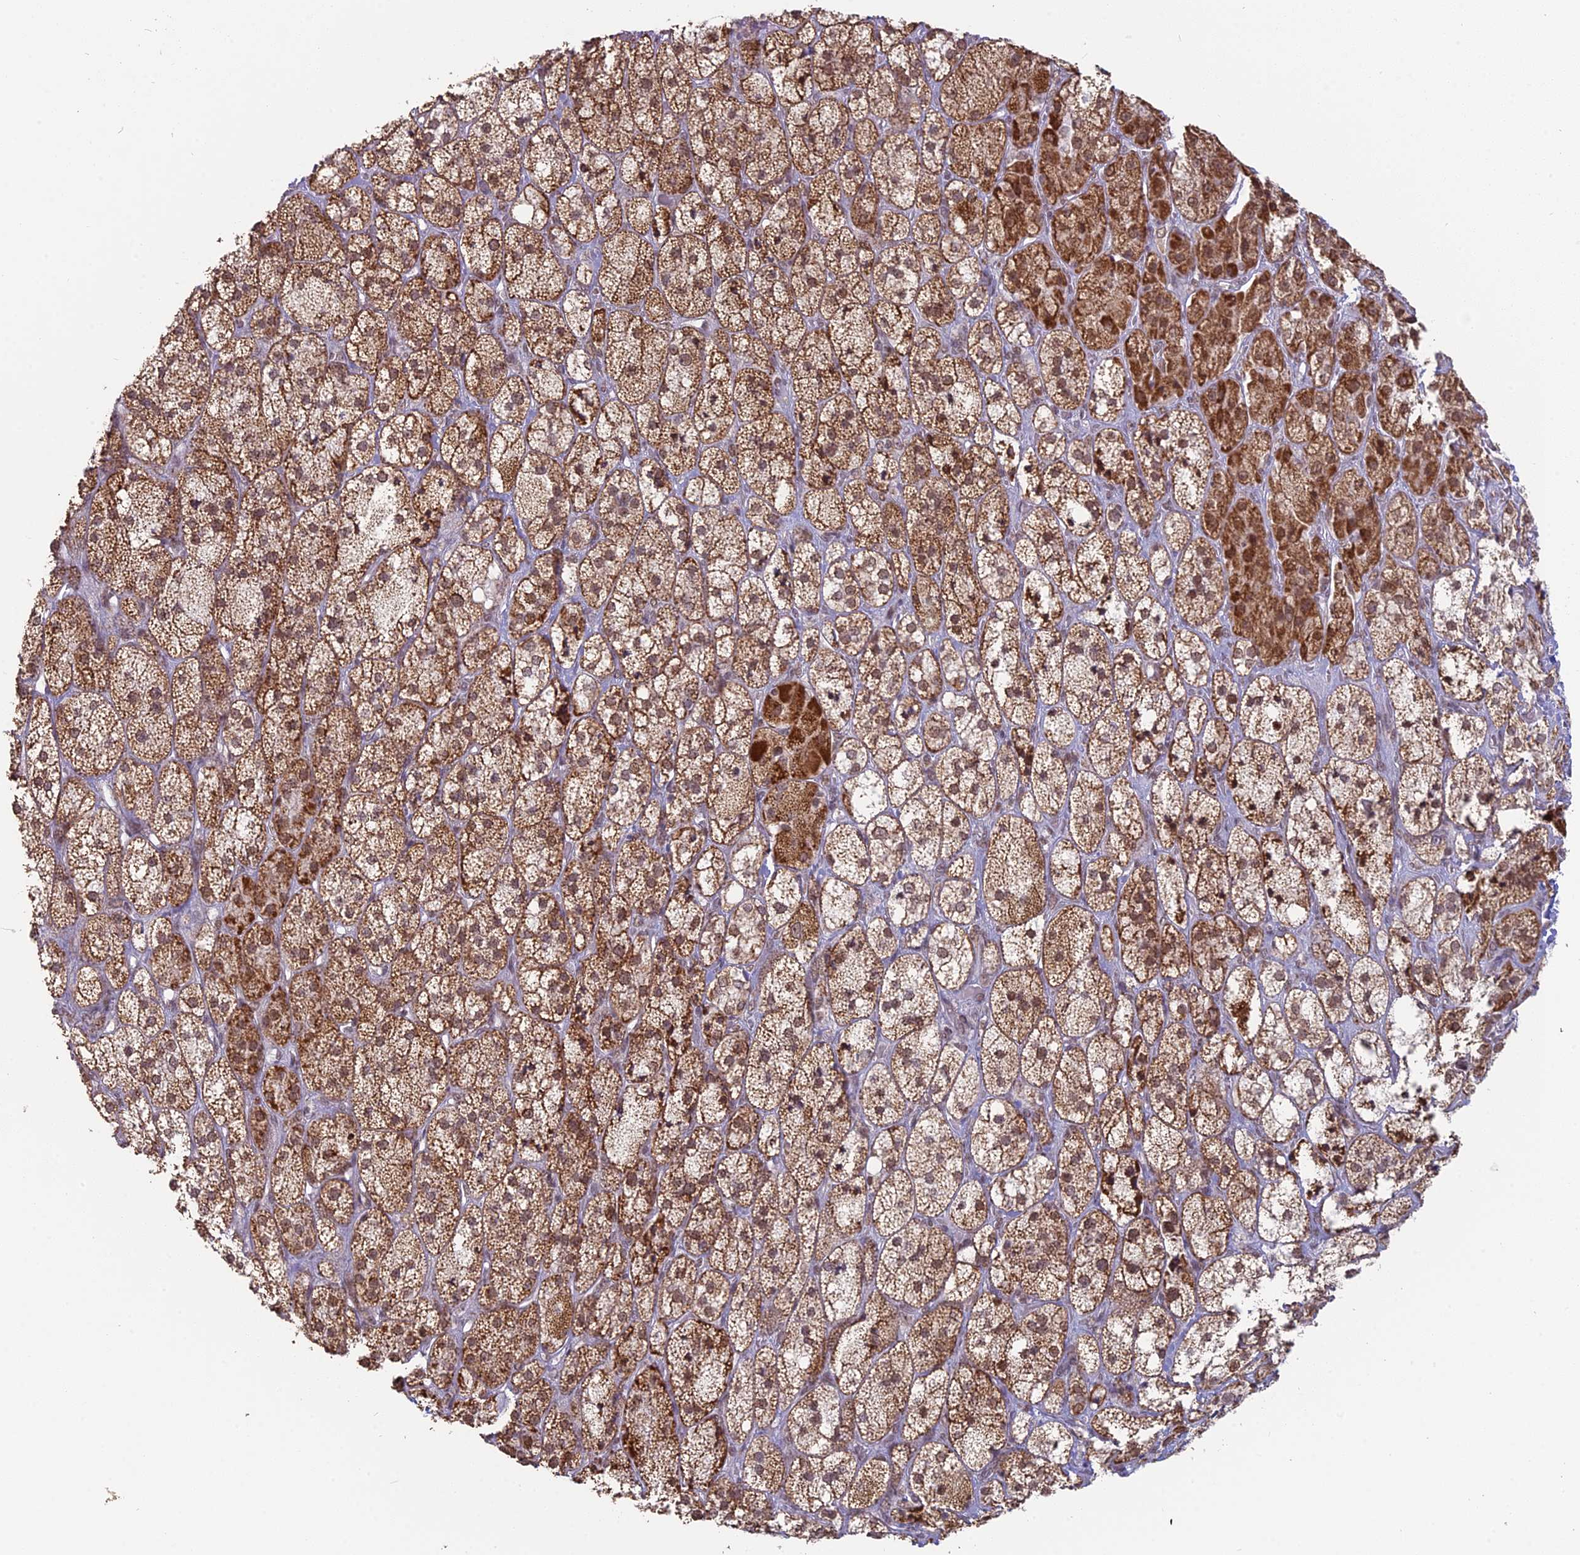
{"staining": {"intensity": "moderate", "quantity": ">75%", "location": "cytoplasmic/membranous"}, "tissue": "adrenal gland", "cell_type": "Glandular cells", "image_type": "normal", "snomed": [{"axis": "morphology", "description": "Normal tissue, NOS"}, {"axis": "topography", "description": "Adrenal gland"}], "caption": "A micrograph showing moderate cytoplasmic/membranous positivity in approximately >75% of glandular cells in benign adrenal gland, as visualized by brown immunohistochemical staining.", "gene": "ARHGAP40", "patient": {"sex": "male", "age": 61}}